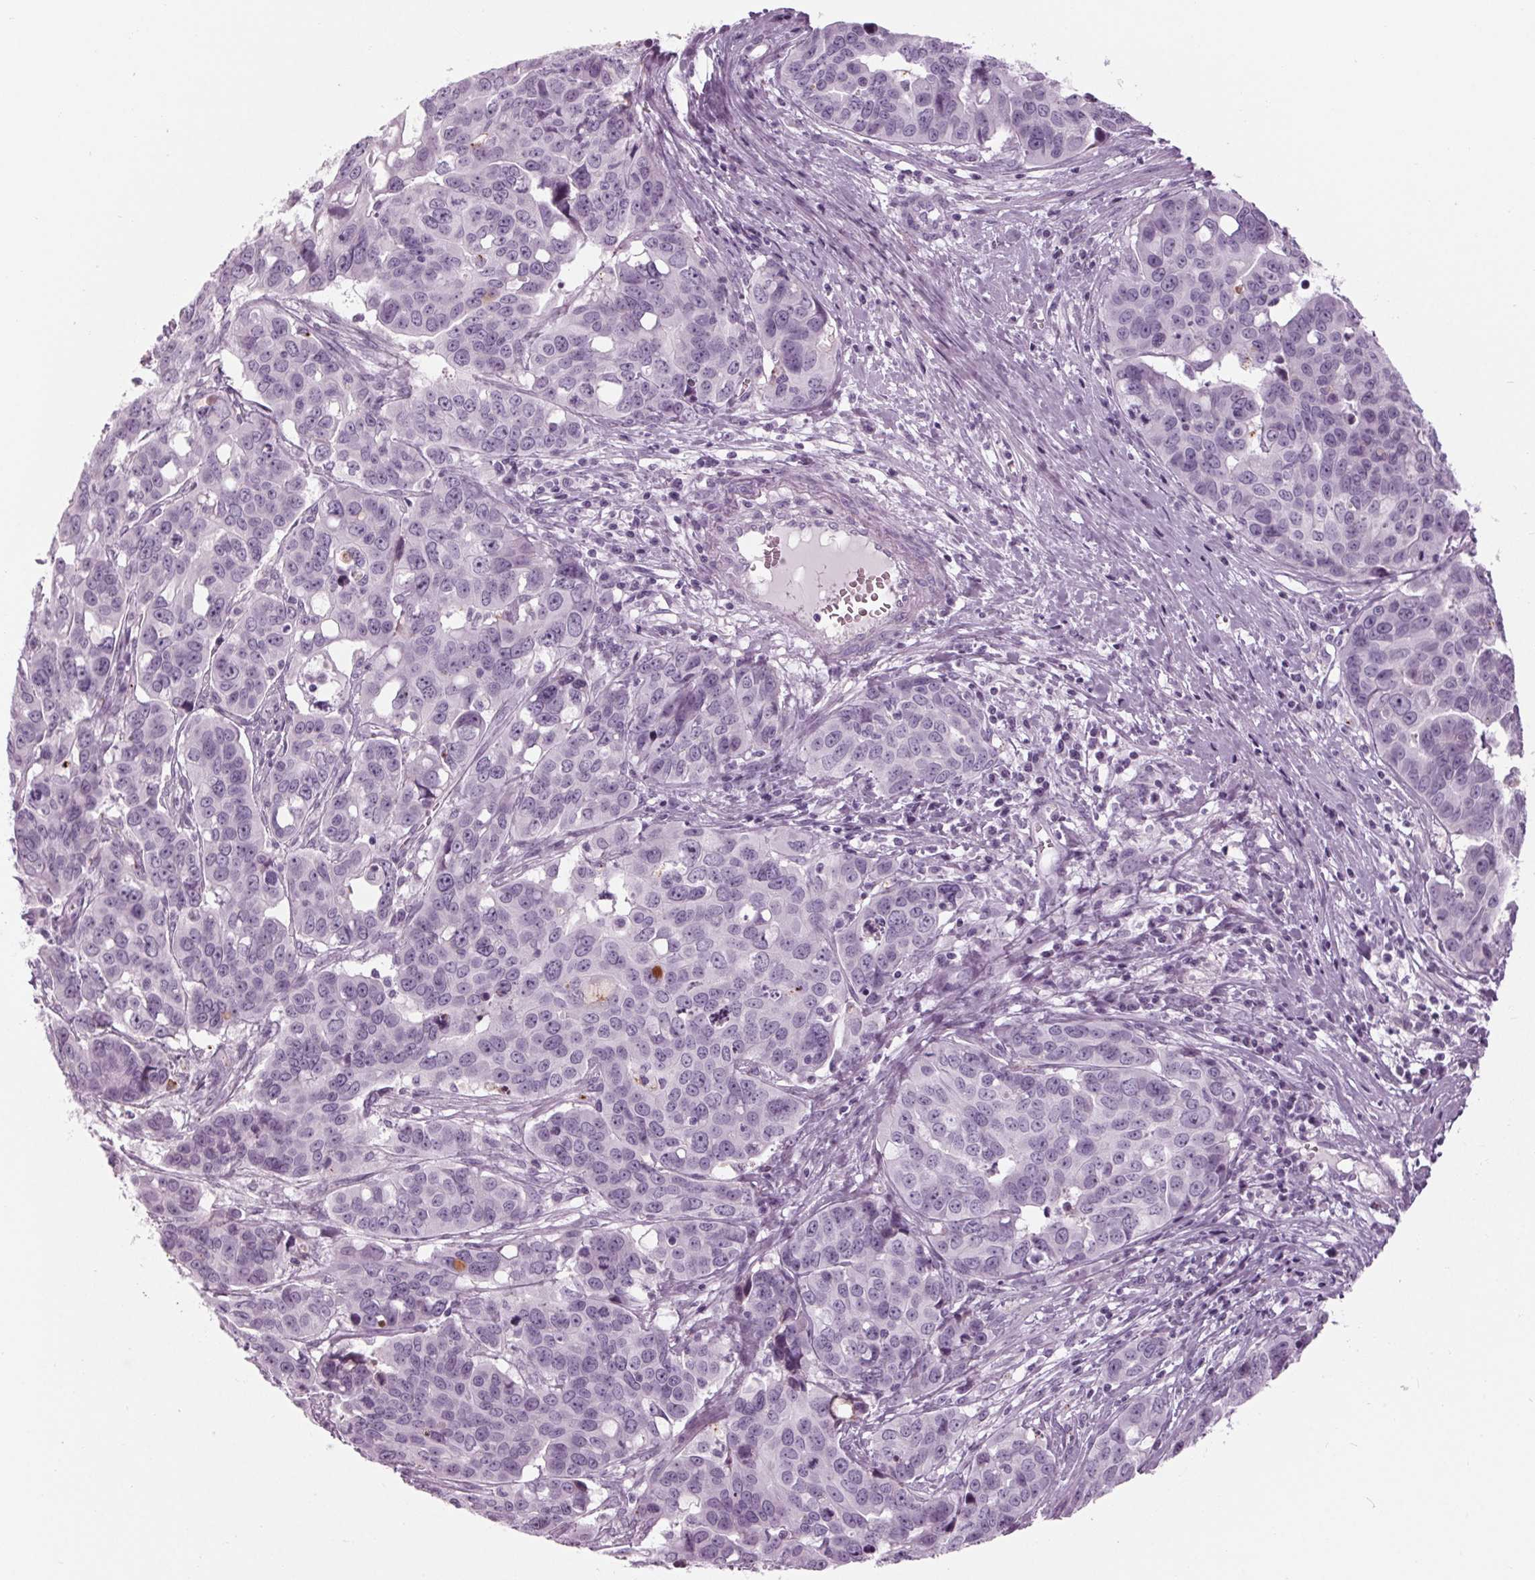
{"staining": {"intensity": "negative", "quantity": "none", "location": "none"}, "tissue": "ovarian cancer", "cell_type": "Tumor cells", "image_type": "cancer", "snomed": [{"axis": "morphology", "description": "Carcinoma, endometroid"}, {"axis": "topography", "description": "Ovary"}], "caption": "DAB immunohistochemical staining of human endometroid carcinoma (ovarian) demonstrates no significant expression in tumor cells.", "gene": "CYP3A43", "patient": {"sex": "female", "age": 78}}